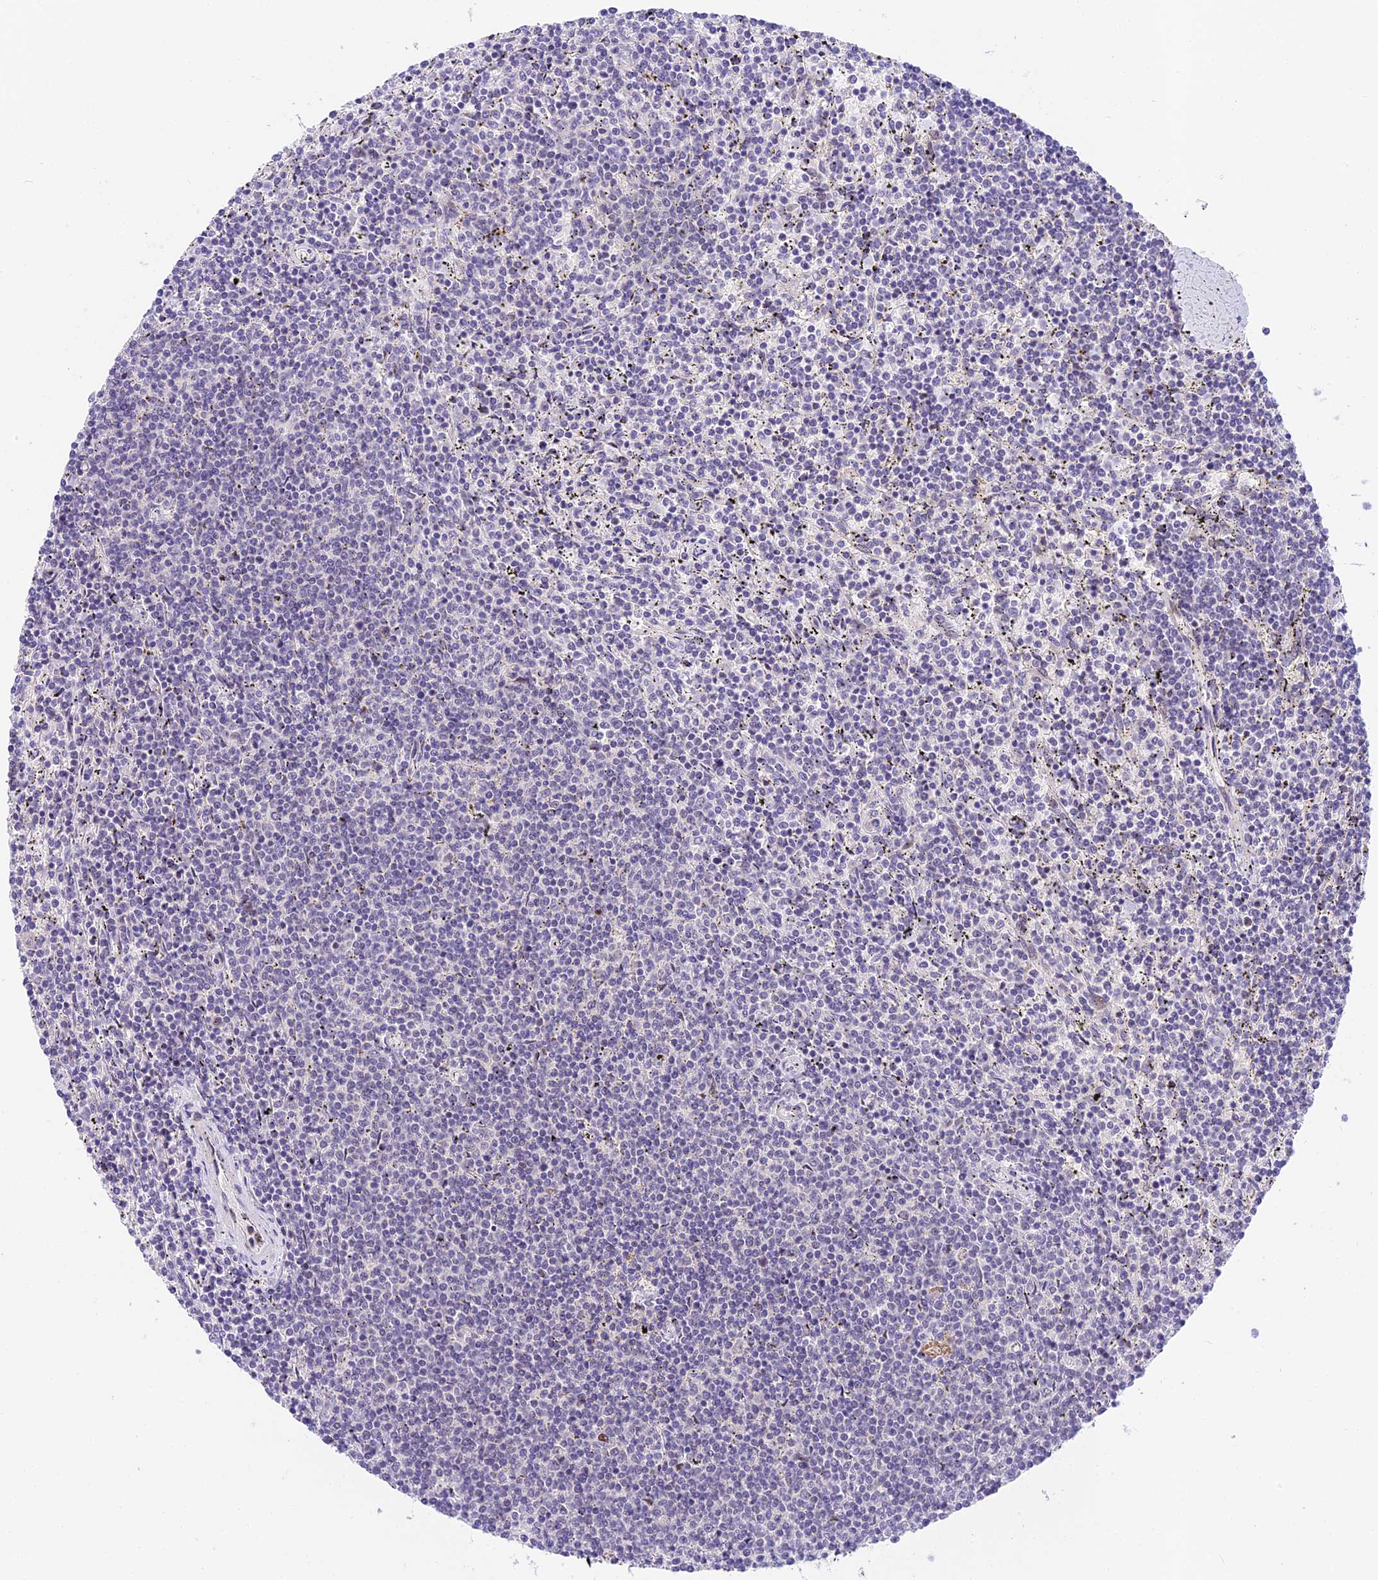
{"staining": {"intensity": "negative", "quantity": "none", "location": "none"}, "tissue": "lymphoma", "cell_type": "Tumor cells", "image_type": "cancer", "snomed": [{"axis": "morphology", "description": "Malignant lymphoma, non-Hodgkin's type, Low grade"}, {"axis": "topography", "description": "Spleen"}], "caption": "Lymphoma stained for a protein using IHC shows no staining tumor cells.", "gene": "MIDN", "patient": {"sex": "female", "age": 50}}